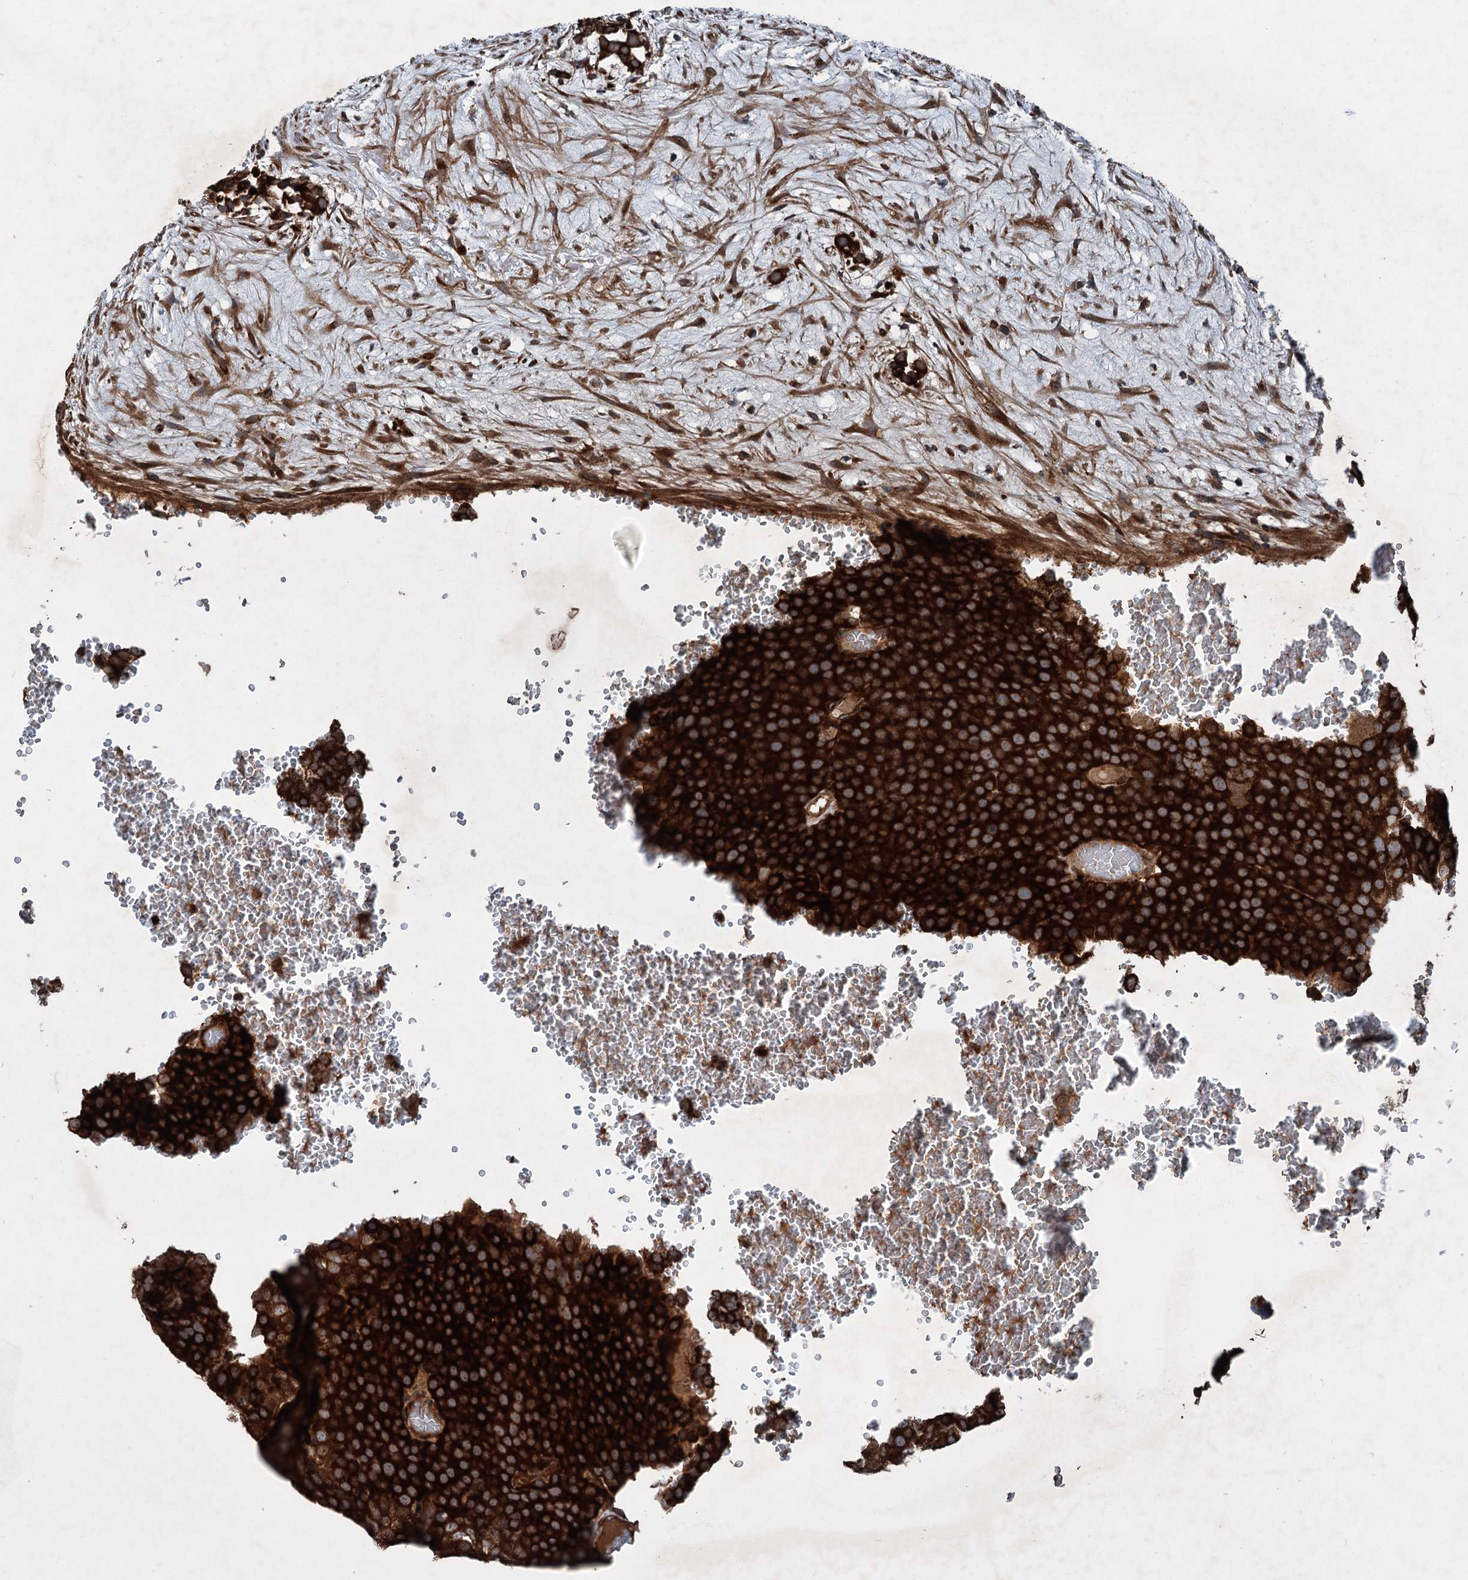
{"staining": {"intensity": "strong", "quantity": ">75%", "location": "cytoplasmic/membranous"}, "tissue": "testis cancer", "cell_type": "Tumor cells", "image_type": "cancer", "snomed": [{"axis": "morphology", "description": "Seminoma, NOS"}, {"axis": "topography", "description": "Testis"}], "caption": "Testis cancer (seminoma) was stained to show a protein in brown. There is high levels of strong cytoplasmic/membranous expression in about >75% of tumor cells. The staining is performed using DAB brown chromogen to label protein expression. The nuclei are counter-stained blue using hematoxylin.", "gene": "RNF214", "patient": {"sex": "male", "age": 71}}